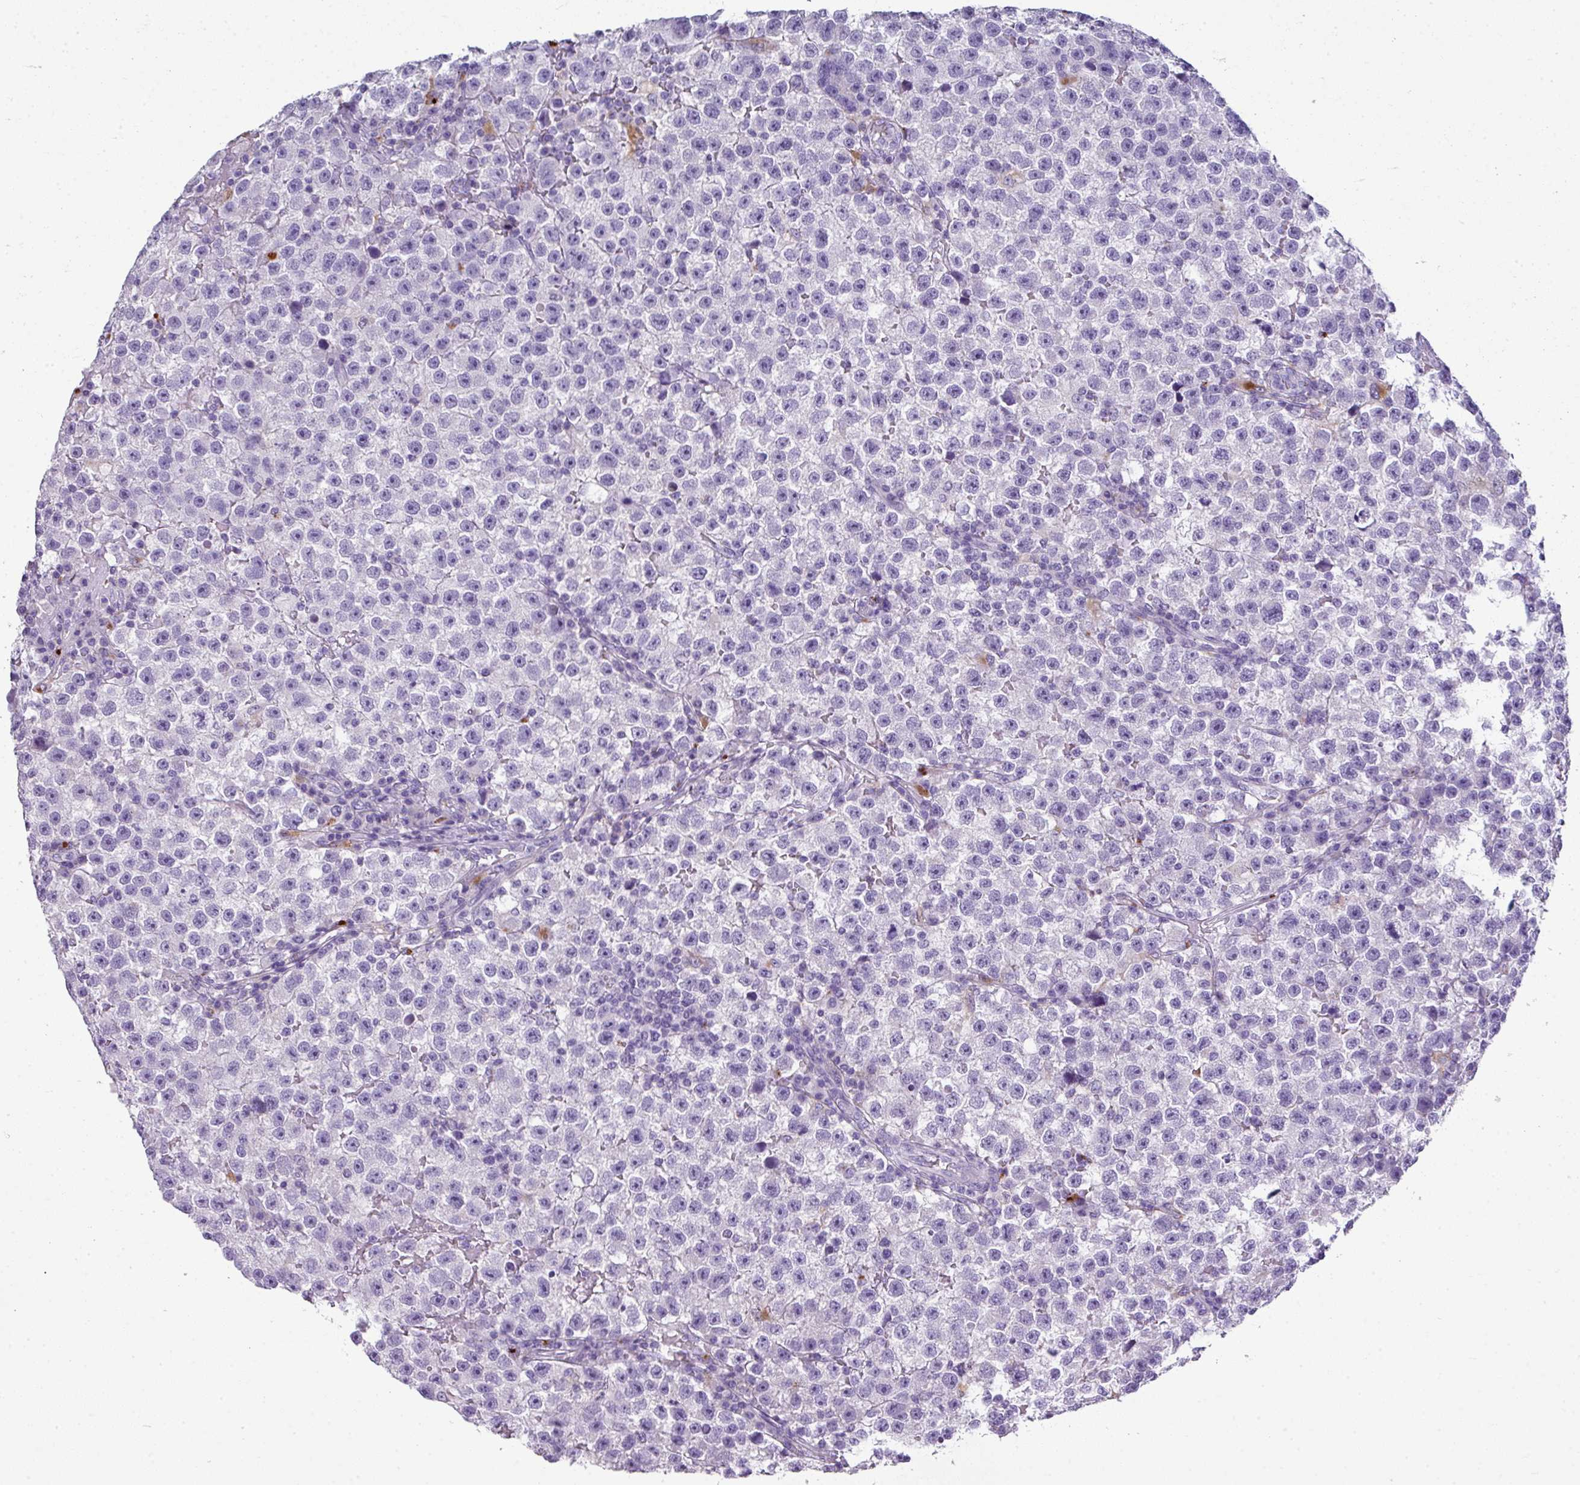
{"staining": {"intensity": "negative", "quantity": "none", "location": "none"}, "tissue": "testis cancer", "cell_type": "Tumor cells", "image_type": "cancer", "snomed": [{"axis": "morphology", "description": "Seminoma, NOS"}, {"axis": "topography", "description": "Testis"}], "caption": "Tumor cells are negative for brown protein staining in testis seminoma.", "gene": "ZNF568", "patient": {"sex": "male", "age": 22}}